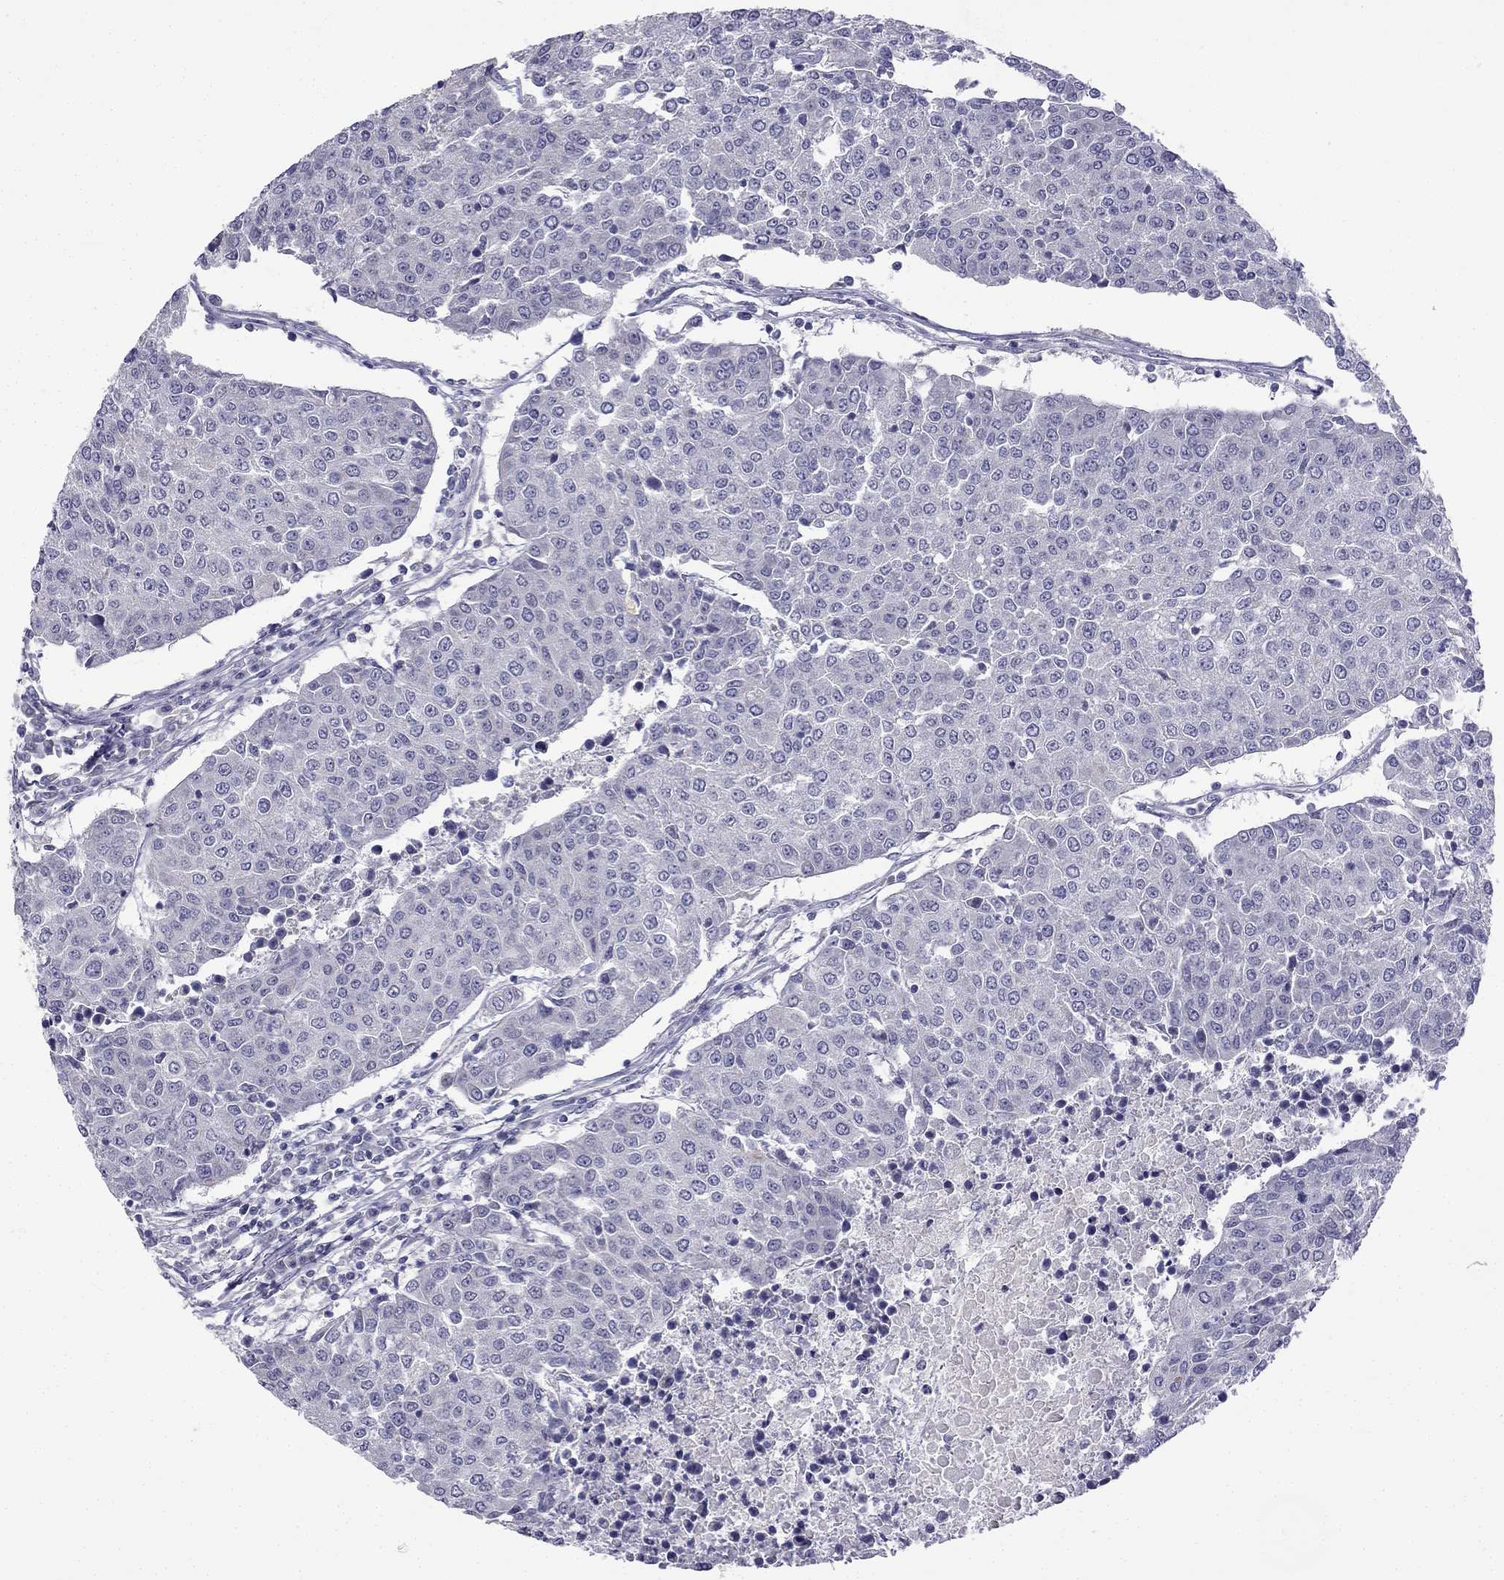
{"staining": {"intensity": "negative", "quantity": "none", "location": "none"}, "tissue": "urothelial cancer", "cell_type": "Tumor cells", "image_type": "cancer", "snomed": [{"axis": "morphology", "description": "Urothelial carcinoma, High grade"}, {"axis": "topography", "description": "Urinary bladder"}], "caption": "DAB immunohistochemical staining of human high-grade urothelial carcinoma reveals no significant staining in tumor cells. (Brightfield microscopy of DAB (3,3'-diaminobenzidine) immunohistochemistry at high magnification).", "gene": "C5orf49", "patient": {"sex": "female", "age": 85}}